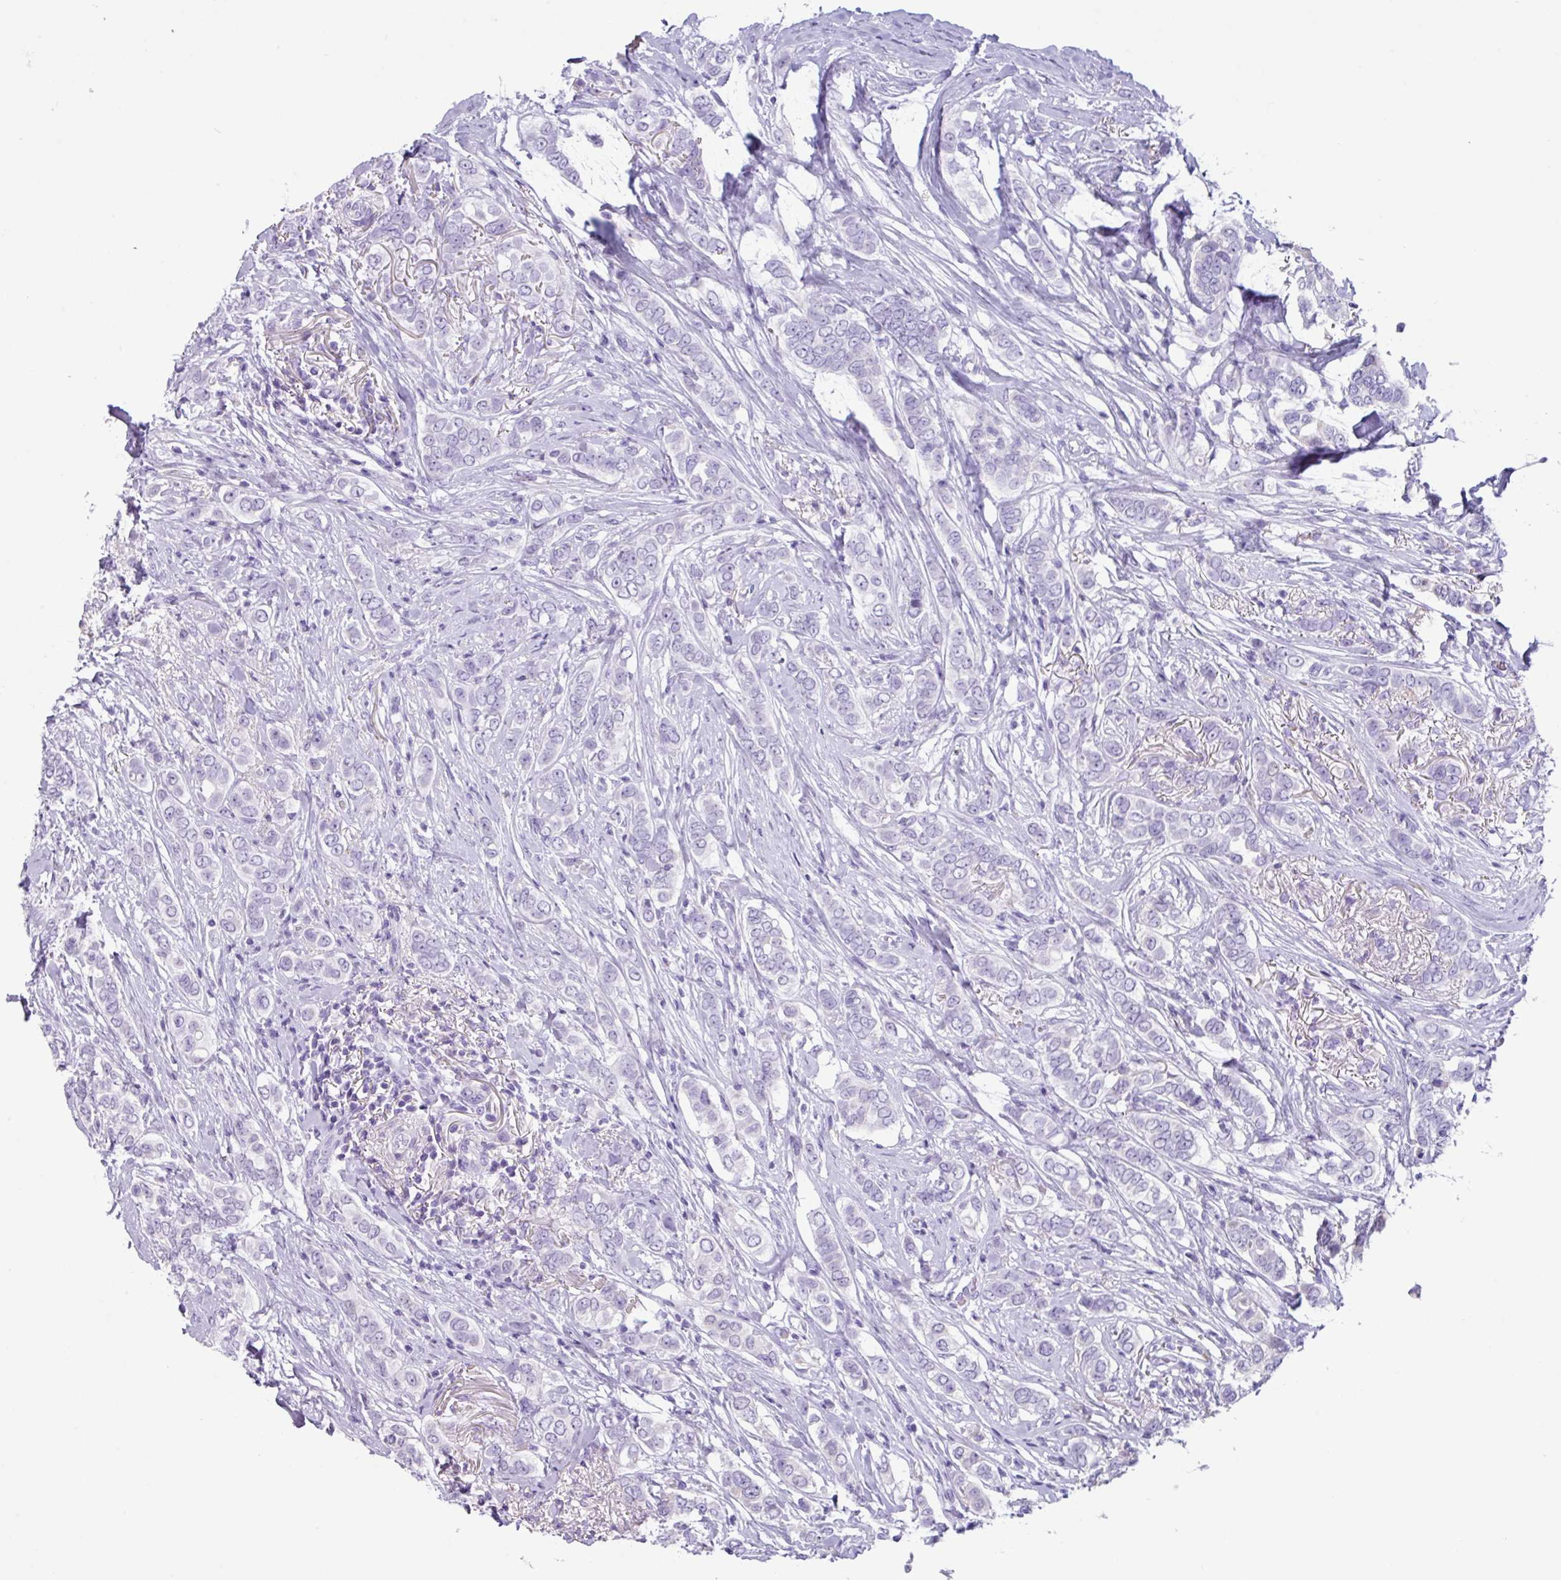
{"staining": {"intensity": "negative", "quantity": "none", "location": "none"}, "tissue": "breast cancer", "cell_type": "Tumor cells", "image_type": "cancer", "snomed": [{"axis": "morphology", "description": "Lobular carcinoma"}, {"axis": "topography", "description": "Breast"}], "caption": "Immunohistochemistry (IHC) image of breast lobular carcinoma stained for a protein (brown), which reveals no expression in tumor cells. (Stains: DAB immunohistochemistry with hematoxylin counter stain, Microscopy: brightfield microscopy at high magnification).", "gene": "NCCRP1", "patient": {"sex": "female", "age": 51}}